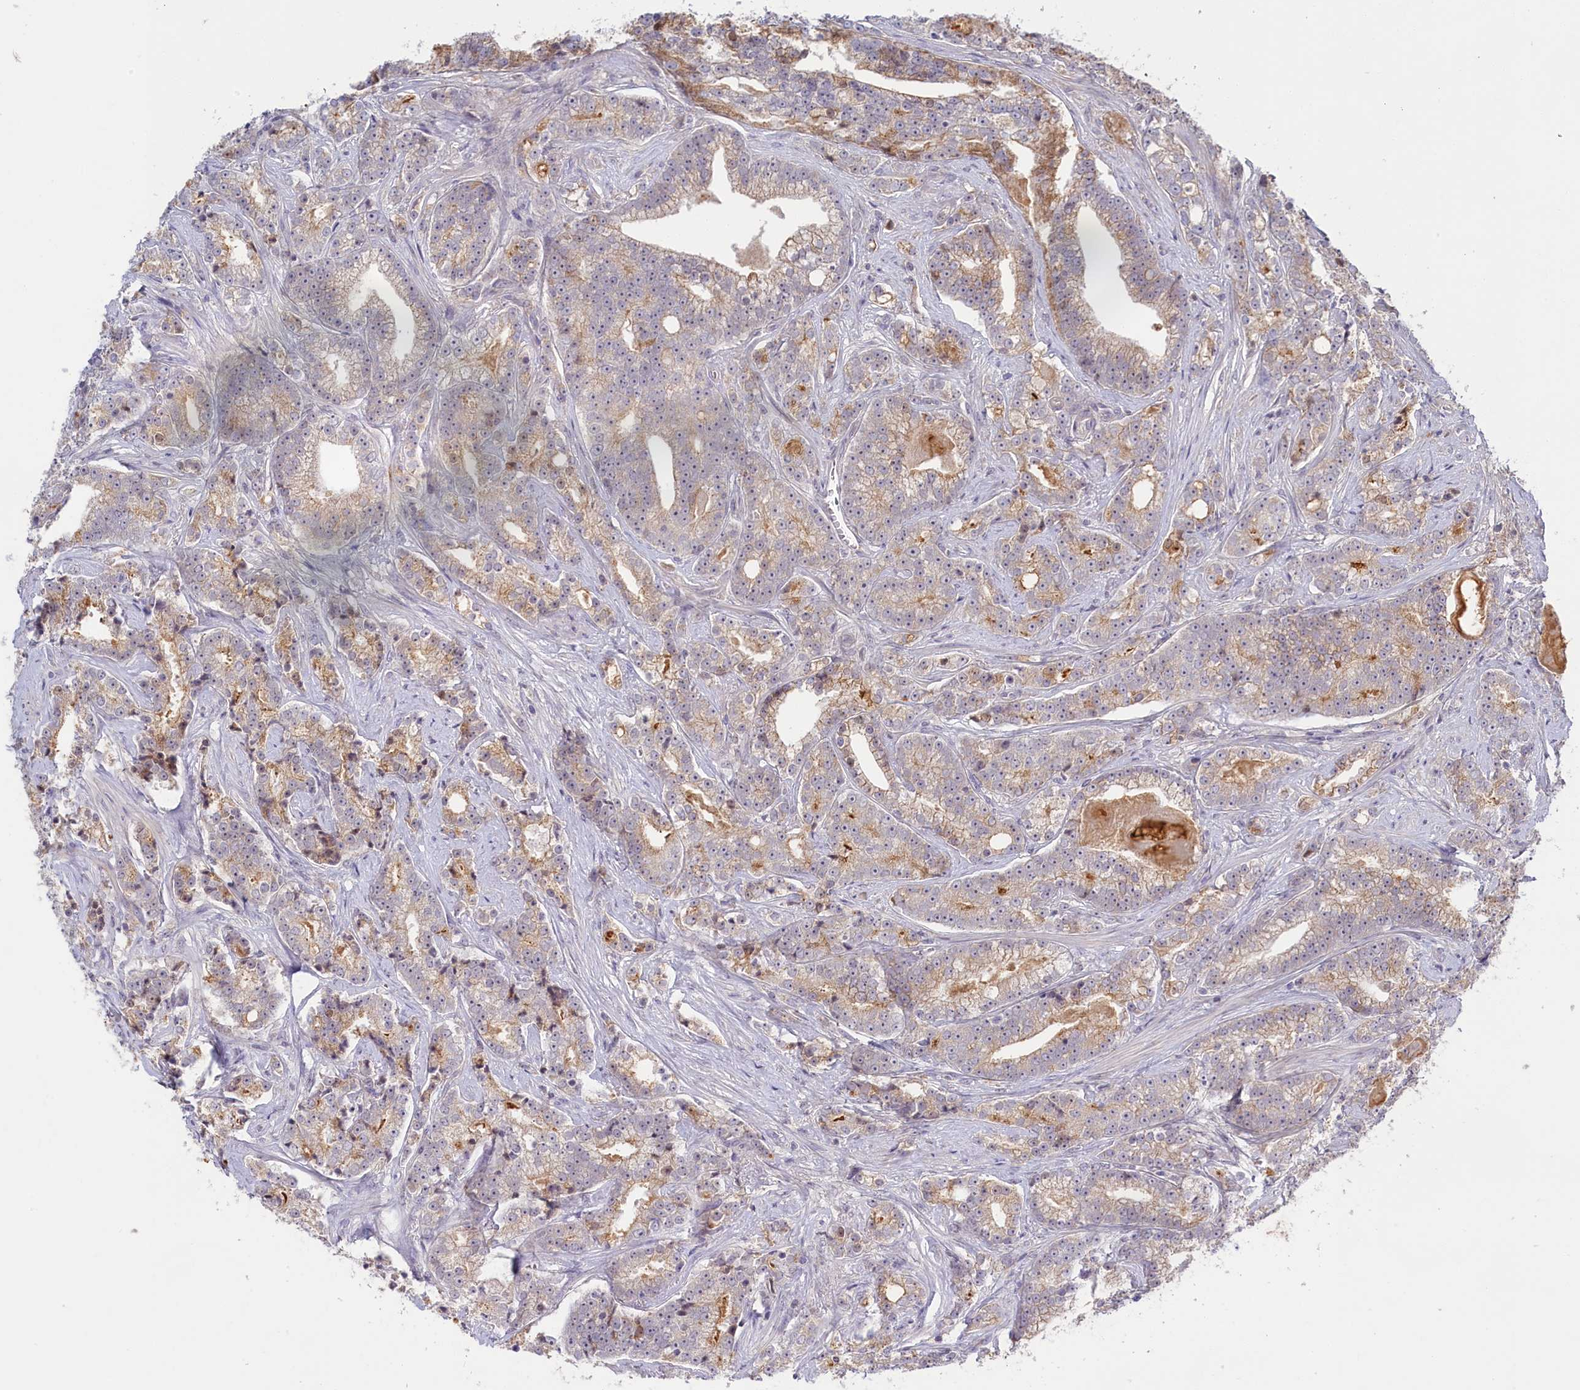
{"staining": {"intensity": "moderate", "quantity": "25%-75%", "location": "cytoplasmic/membranous"}, "tissue": "prostate cancer", "cell_type": "Tumor cells", "image_type": "cancer", "snomed": [{"axis": "morphology", "description": "Adenocarcinoma, High grade"}, {"axis": "topography", "description": "Prostate"}], "caption": "An image showing moderate cytoplasmic/membranous expression in about 25%-75% of tumor cells in adenocarcinoma (high-grade) (prostate), as visualized by brown immunohistochemical staining.", "gene": "ADGRD1", "patient": {"sex": "male", "age": 67}}